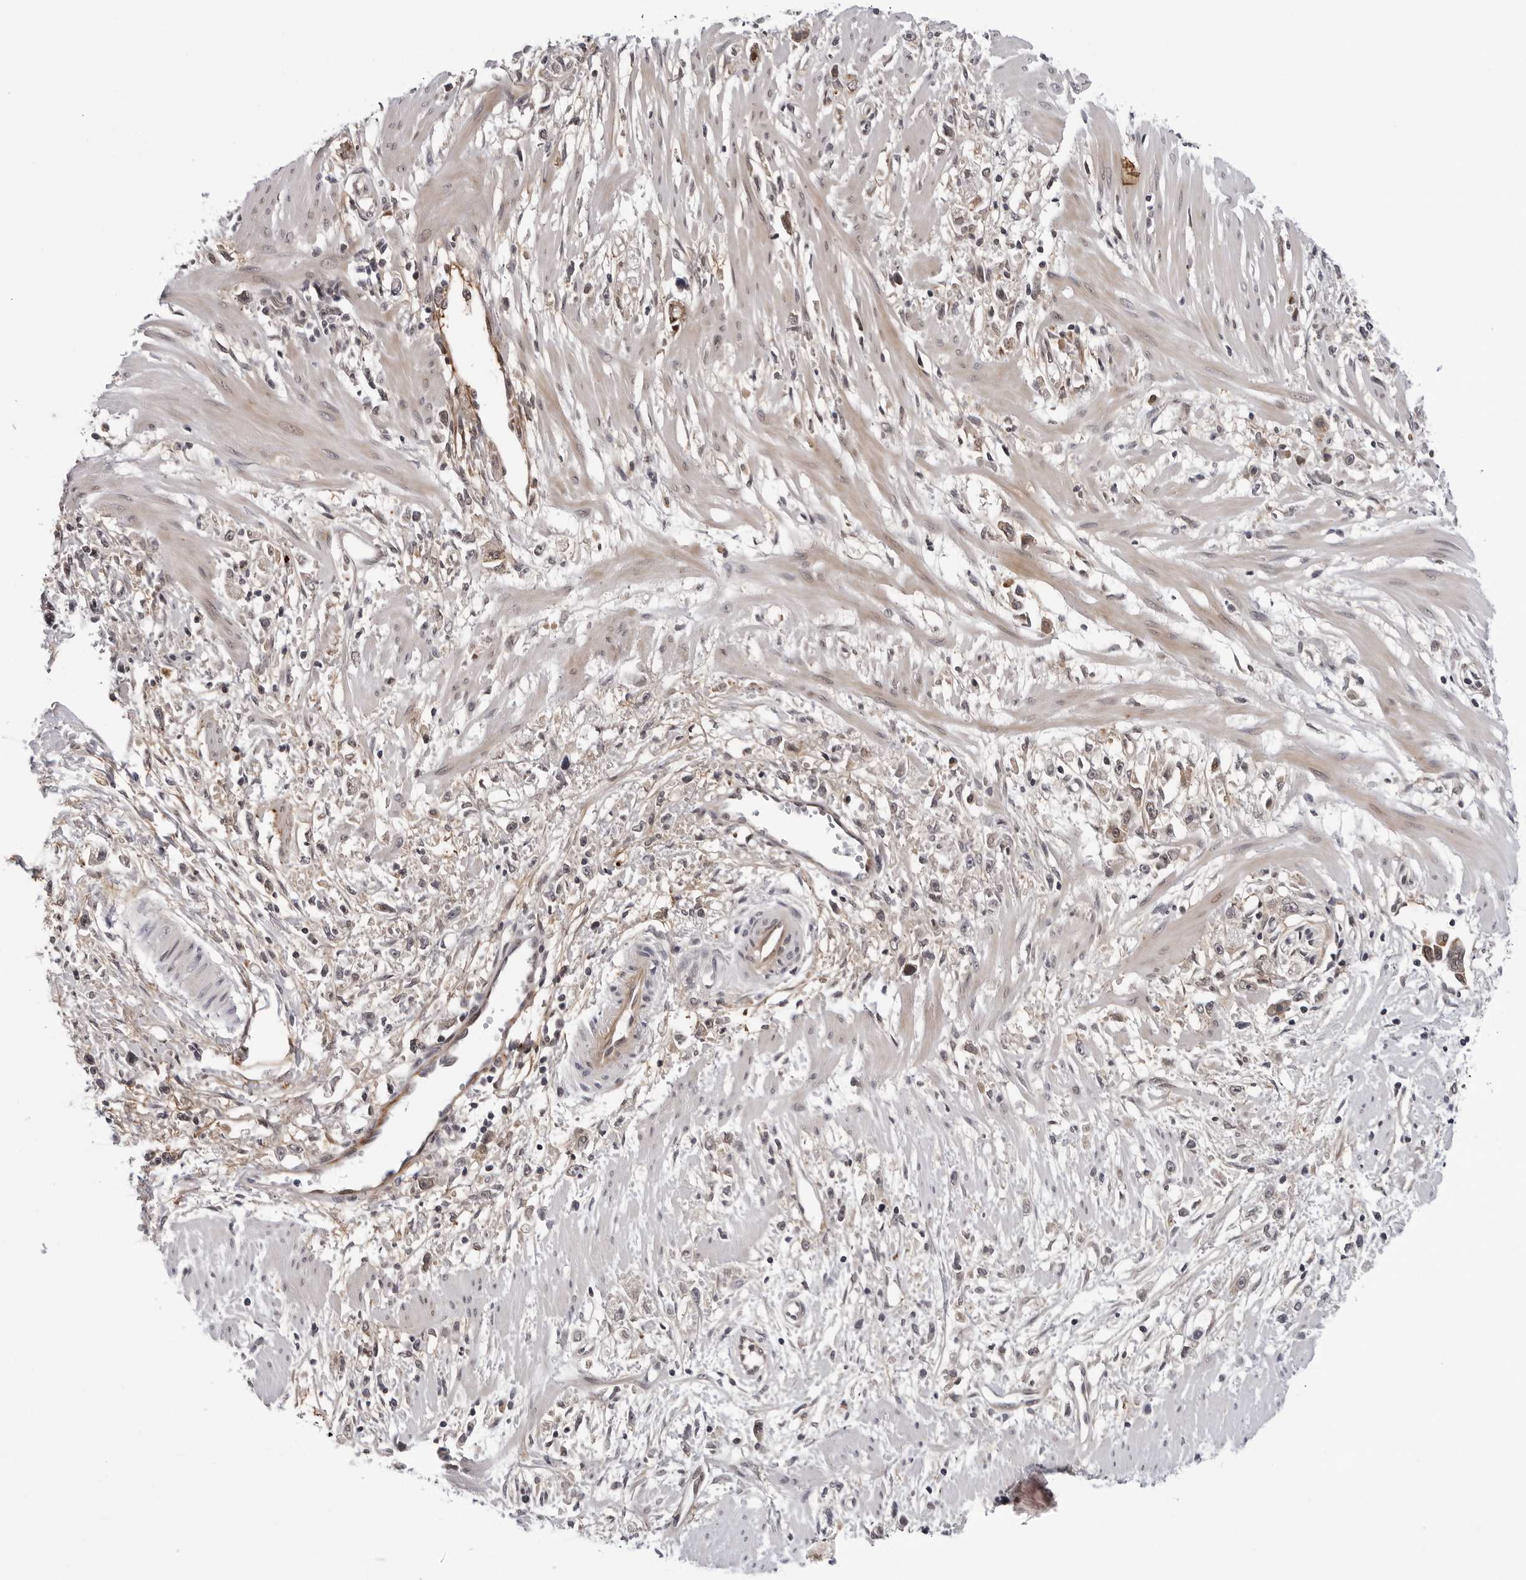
{"staining": {"intensity": "weak", "quantity": "25%-75%", "location": "cytoplasmic/membranous,nuclear"}, "tissue": "stomach cancer", "cell_type": "Tumor cells", "image_type": "cancer", "snomed": [{"axis": "morphology", "description": "Adenocarcinoma, NOS"}, {"axis": "topography", "description": "Stomach"}], "caption": "Protein staining by immunohistochemistry reveals weak cytoplasmic/membranous and nuclear positivity in approximately 25%-75% of tumor cells in stomach cancer (adenocarcinoma). The staining was performed using DAB (3,3'-diaminobenzidine), with brown indicating positive protein expression. Nuclei are stained blue with hematoxylin.", "gene": "KIAA1614", "patient": {"sex": "female", "age": 59}}